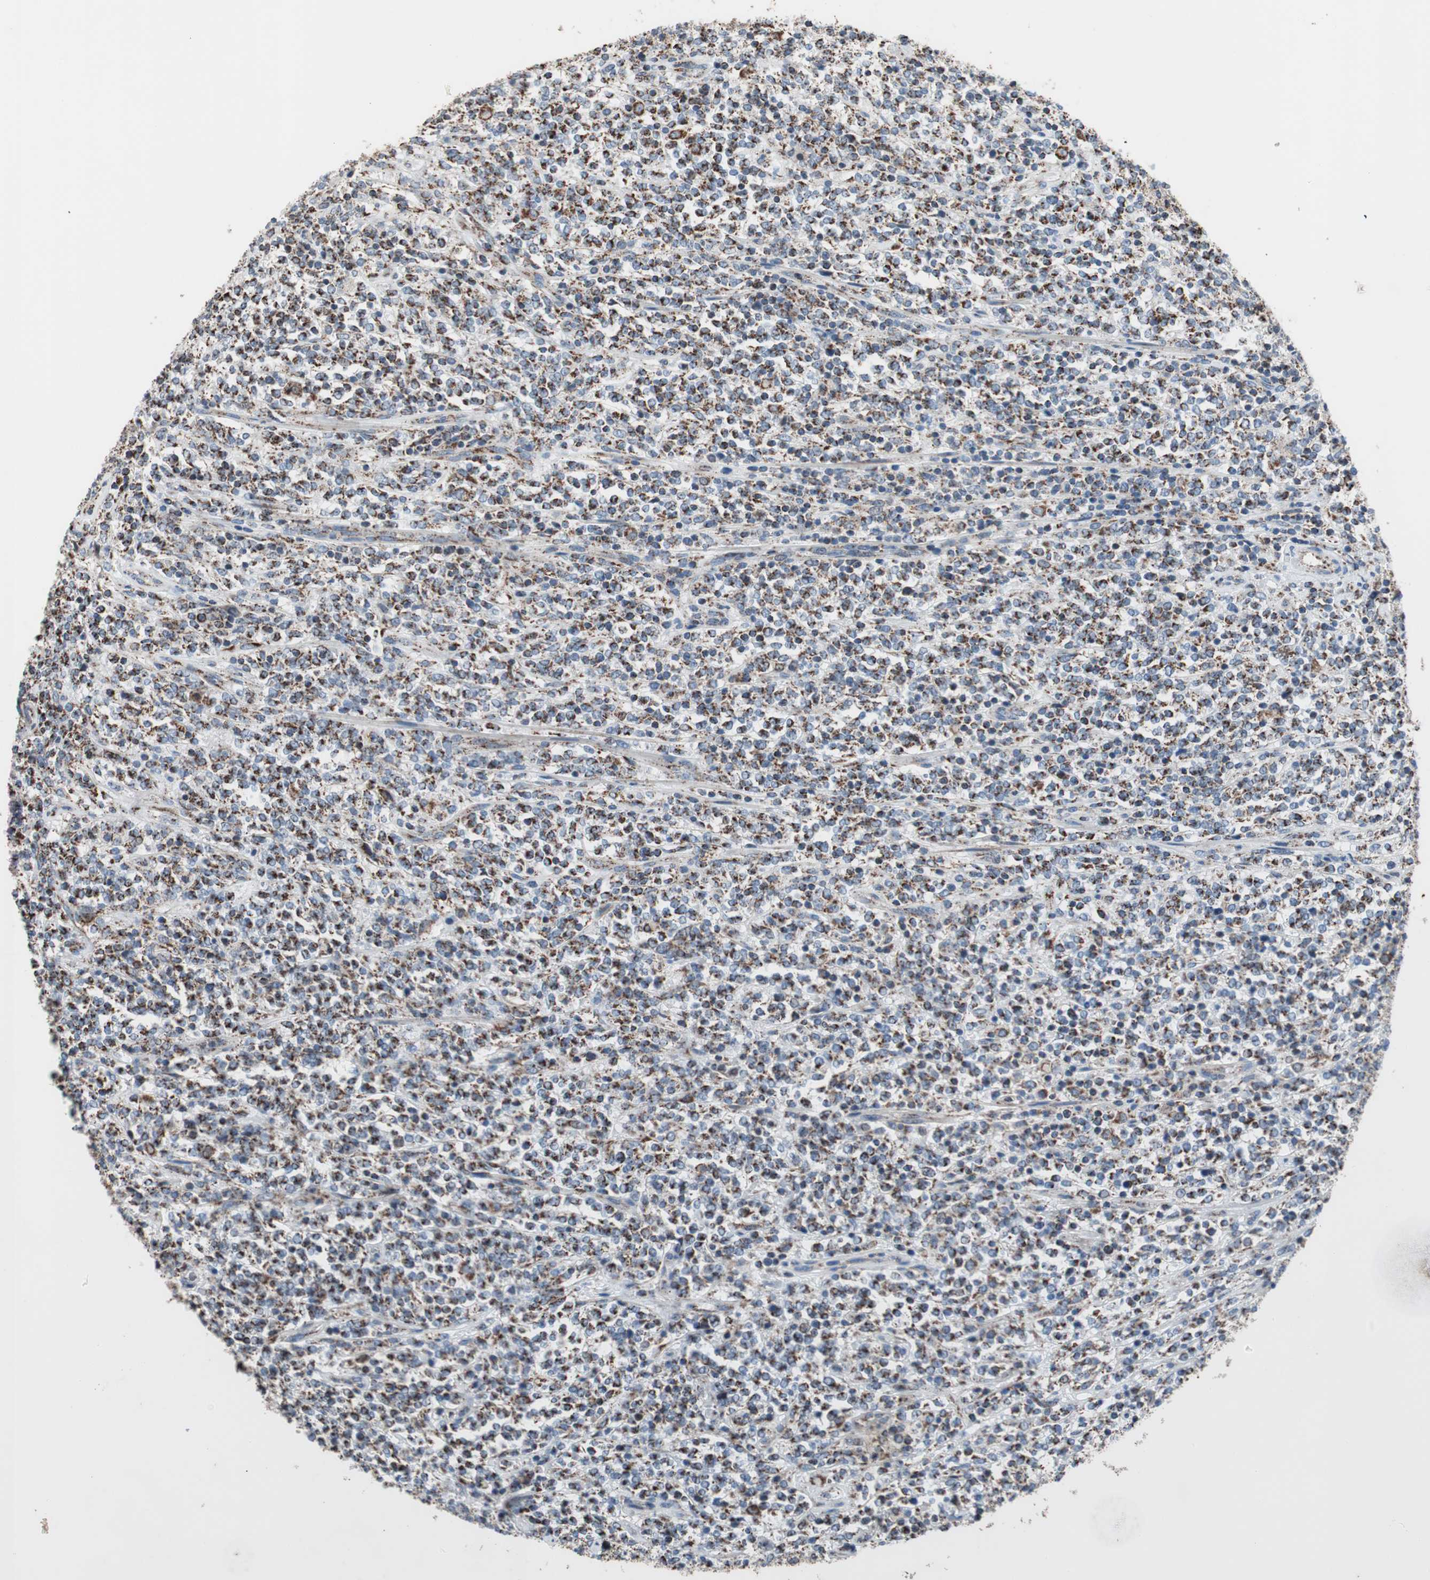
{"staining": {"intensity": "moderate", "quantity": ">75%", "location": "cytoplasmic/membranous"}, "tissue": "lymphoma", "cell_type": "Tumor cells", "image_type": "cancer", "snomed": [{"axis": "morphology", "description": "Malignant lymphoma, non-Hodgkin's type, High grade"}, {"axis": "topography", "description": "Soft tissue"}], "caption": "This is a photomicrograph of IHC staining of high-grade malignant lymphoma, non-Hodgkin's type, which shows moderate staining in the cytoplasmic/membranous of tumor cells.", "gene": "PCSK4", "patient": {"sex": "male", "age": 18}}